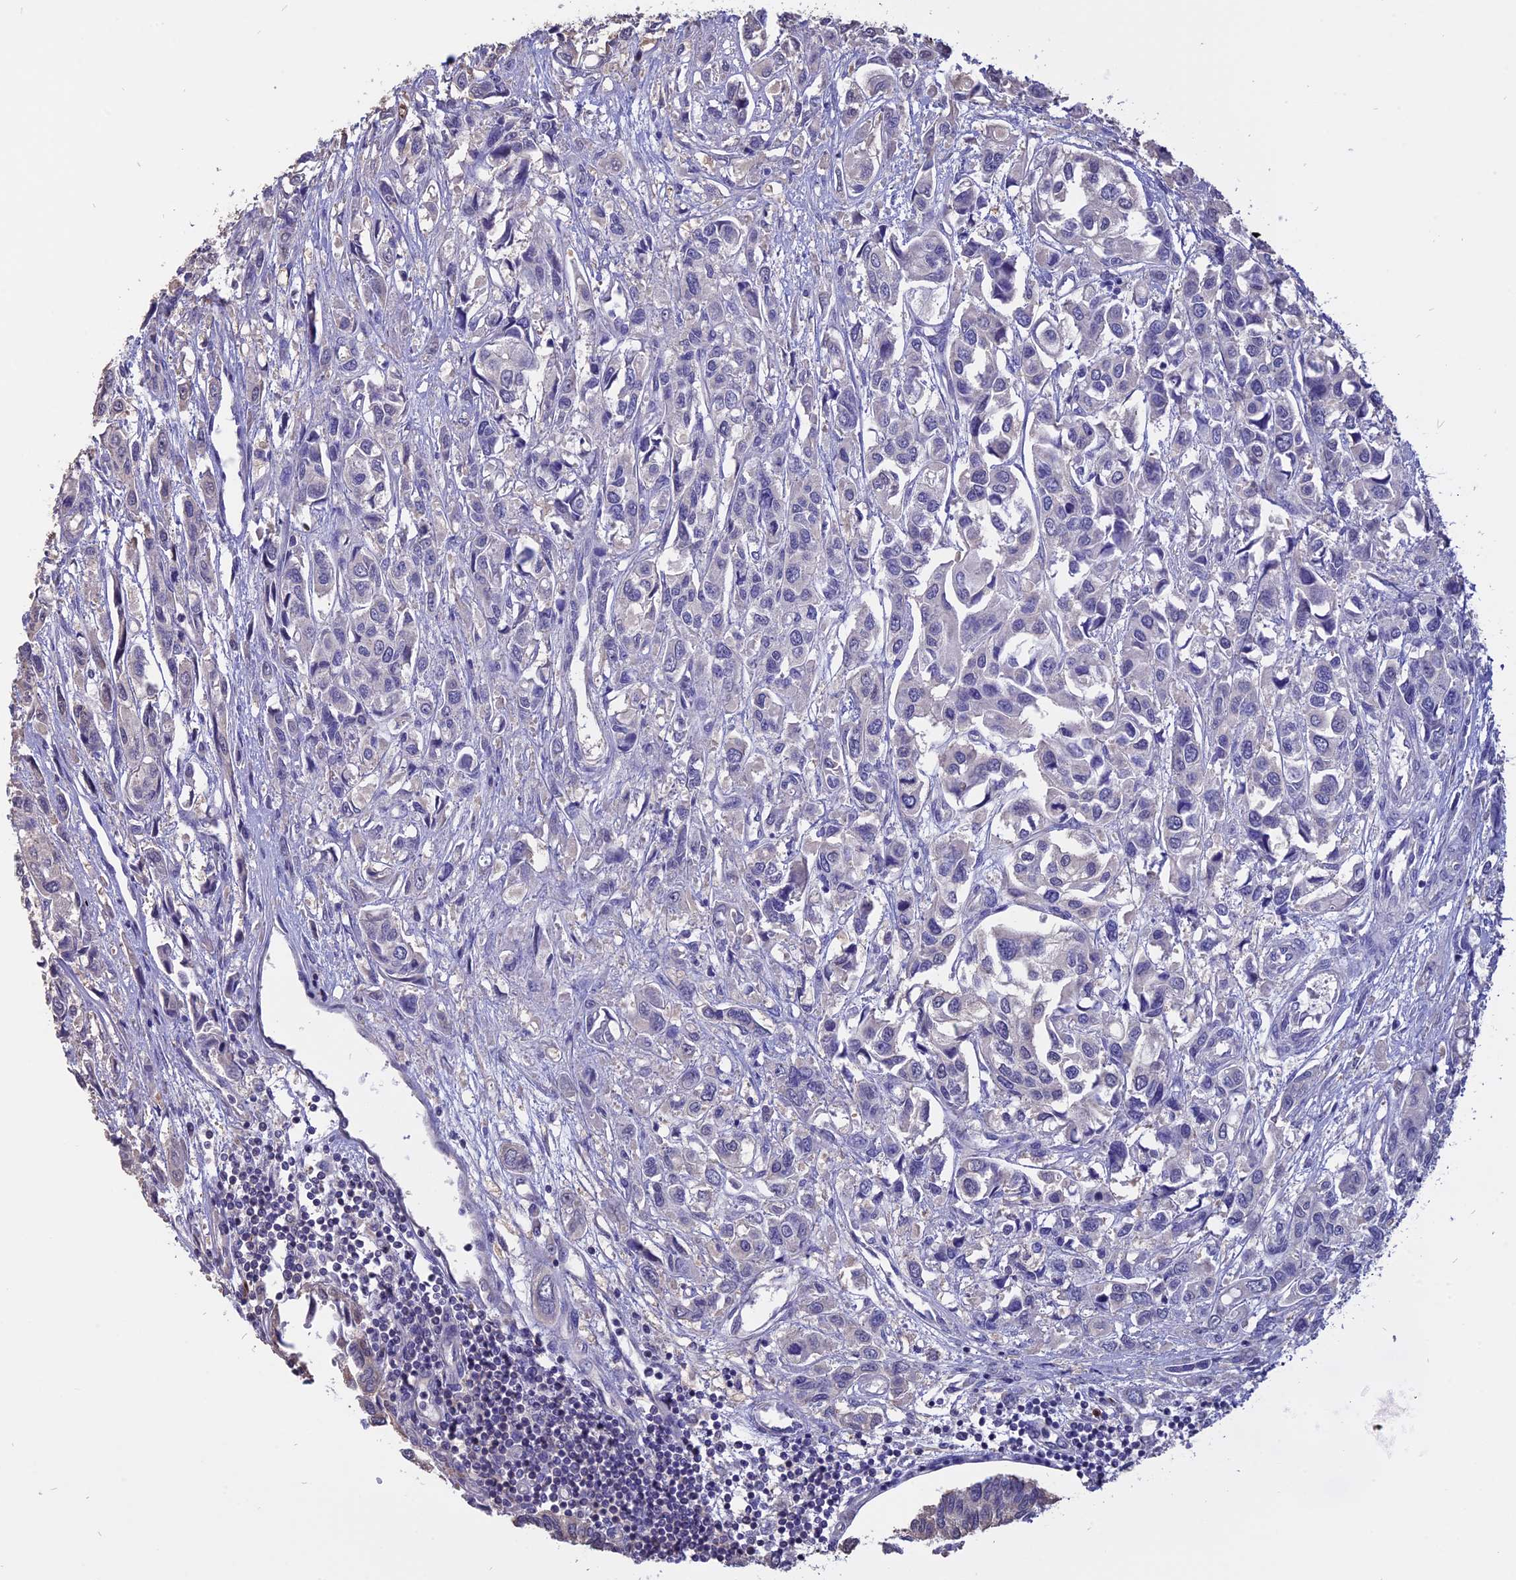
{"staining": {"intensity": "negative", "quantity": "none", "location": "none"}, "tissue": "urothelial cancer", "cell_type": "Tumor cells", "image_type": "cancer", "snomed": [{"axis": "morphology", "description": "Urothelial carcinoma, High grade"}, {"axis": "topography", "description": "Urinary bladder"}], "caption": "A high-resolution histopathology image shows immunohistochemistry (IHC) staining of urothelial cancer, which shows no significant expression in tumor cells.", "gene": "CARMIL2", "patient": {"sex": "male", "age": 67}}